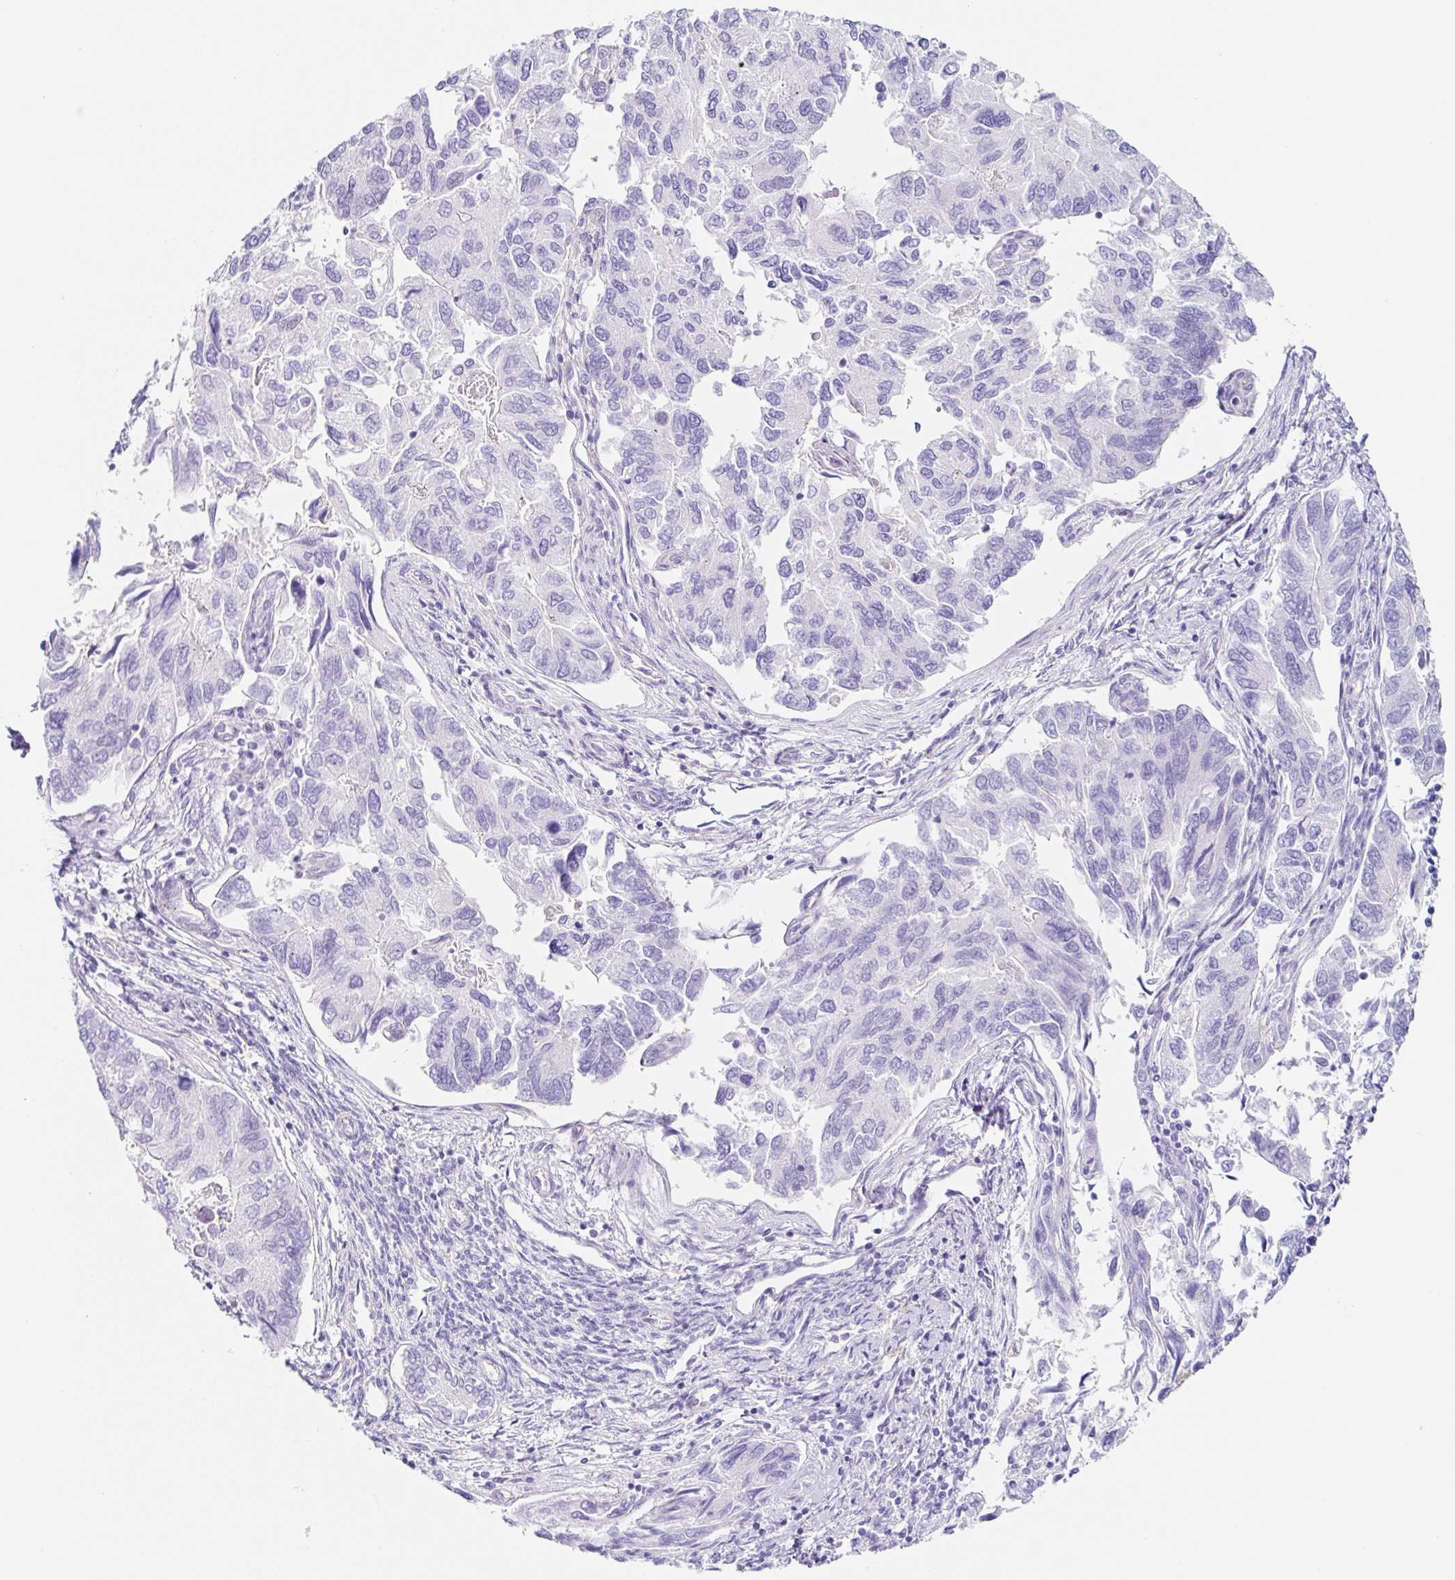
{"staining": {"intensity": "negative", "quantity": "none", "location": "none"}, "tissue": "endometrial cancer", "cell_type": "Tumor cells", "image_type": "cancer", "snomed": [{"axis": "morphology", "description": "Carcinoma, NOS"}, {"axis": "topography", "description": "Uterus"}], "caption": "Immunohistochemical staining of human carcinoma (endometrial) demonstrates no significant staining in tumor cells. Nuclei are stained in blue.", "gene": "DKK4", "patient": {"sex": "female", "age": 76}}